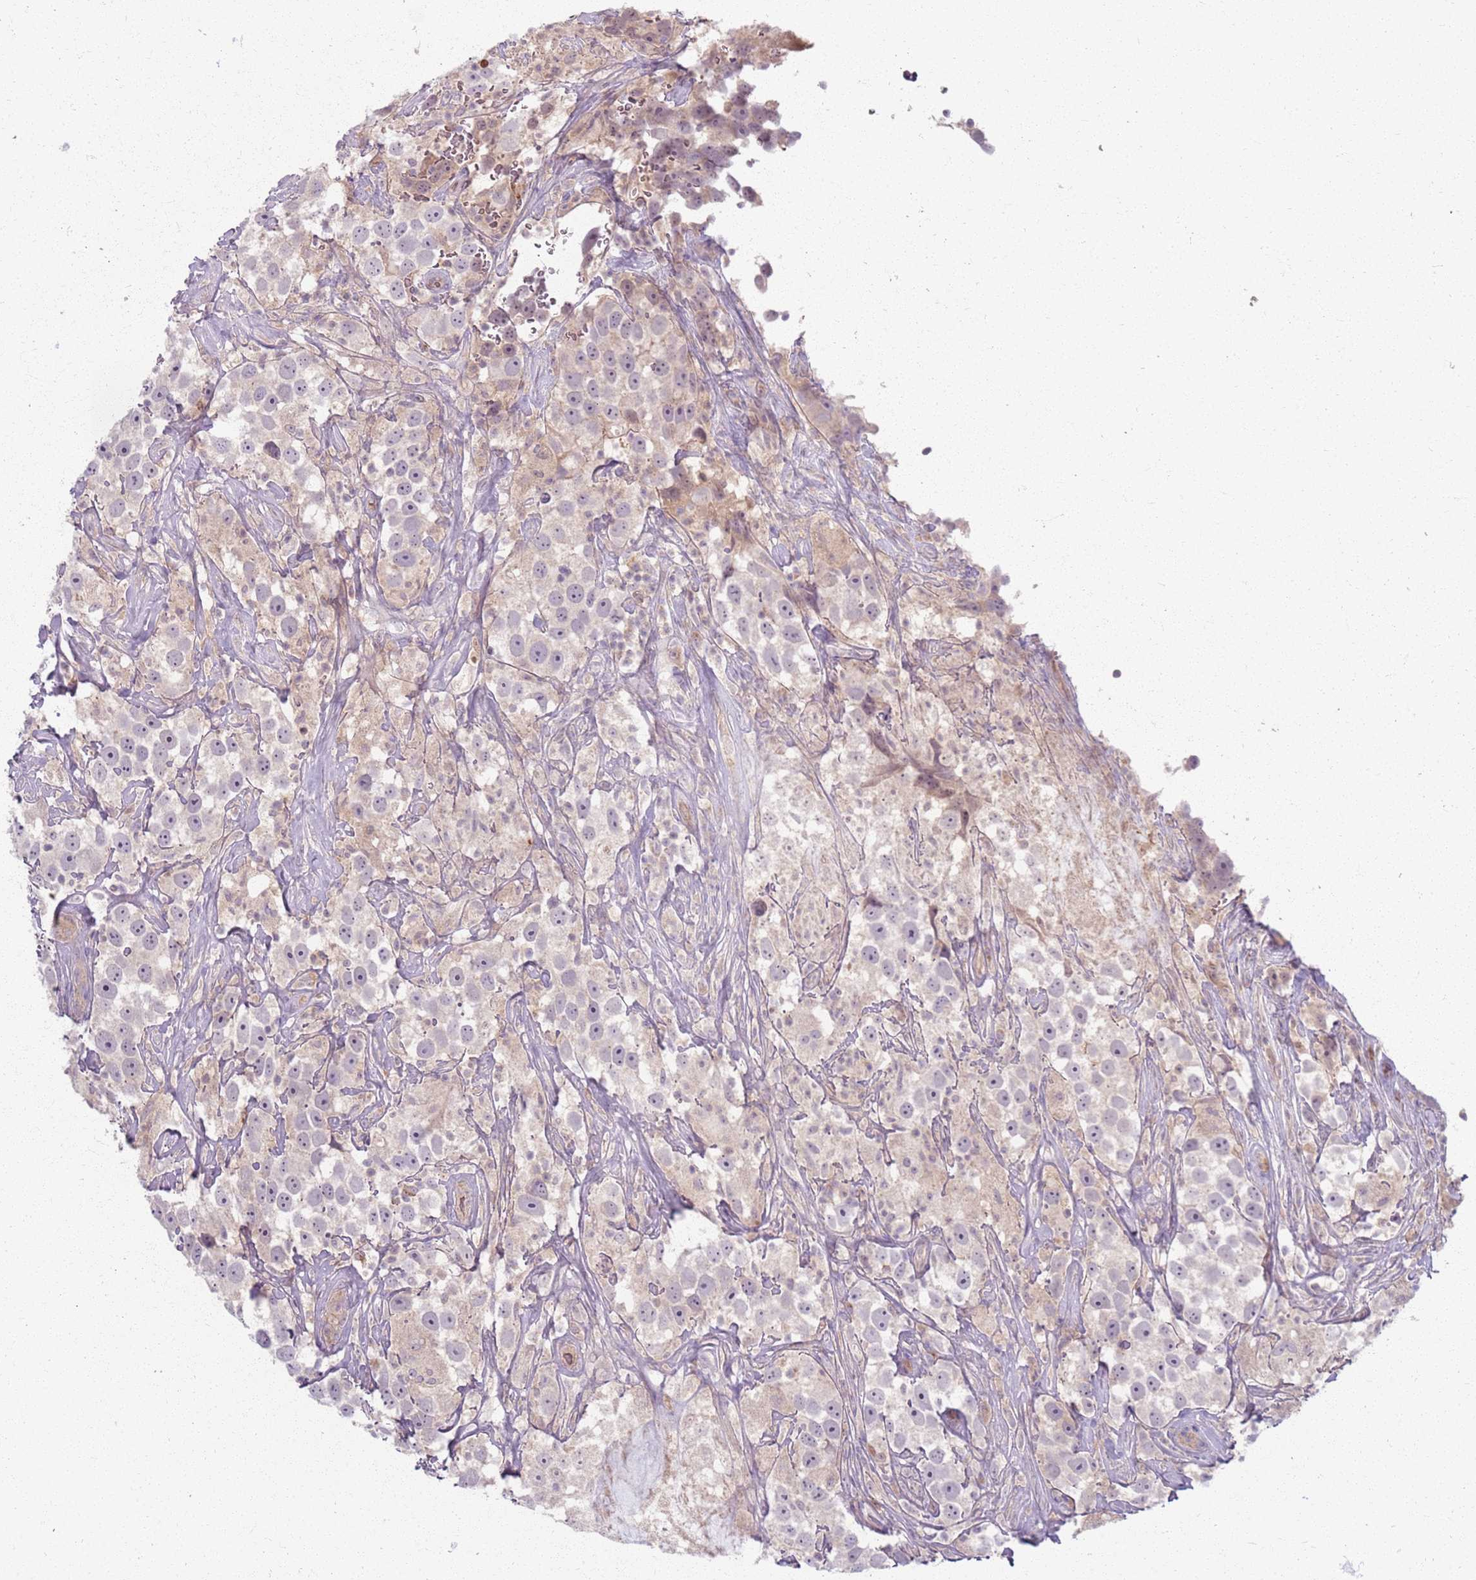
{"staining": {"intensity": "negative", "quantity": "none", "location": "none"}, "tissue": "testis cancer", "cell_type": "Tumor cells", "image_type": "cancer", "snomed": [{"axis": "morphology", "description": "Seminoma, NOS"}, {"axis": "topography", "description": "Testis"}], "caption": "High power microscopy image of an immunohistochemistry (IHC) micrograph of testis cancer (seminoma), revealing no significant staining in tumor cells.", "gene": "ZDHHC2", "patient": {"sex": "male", "age": 49}}